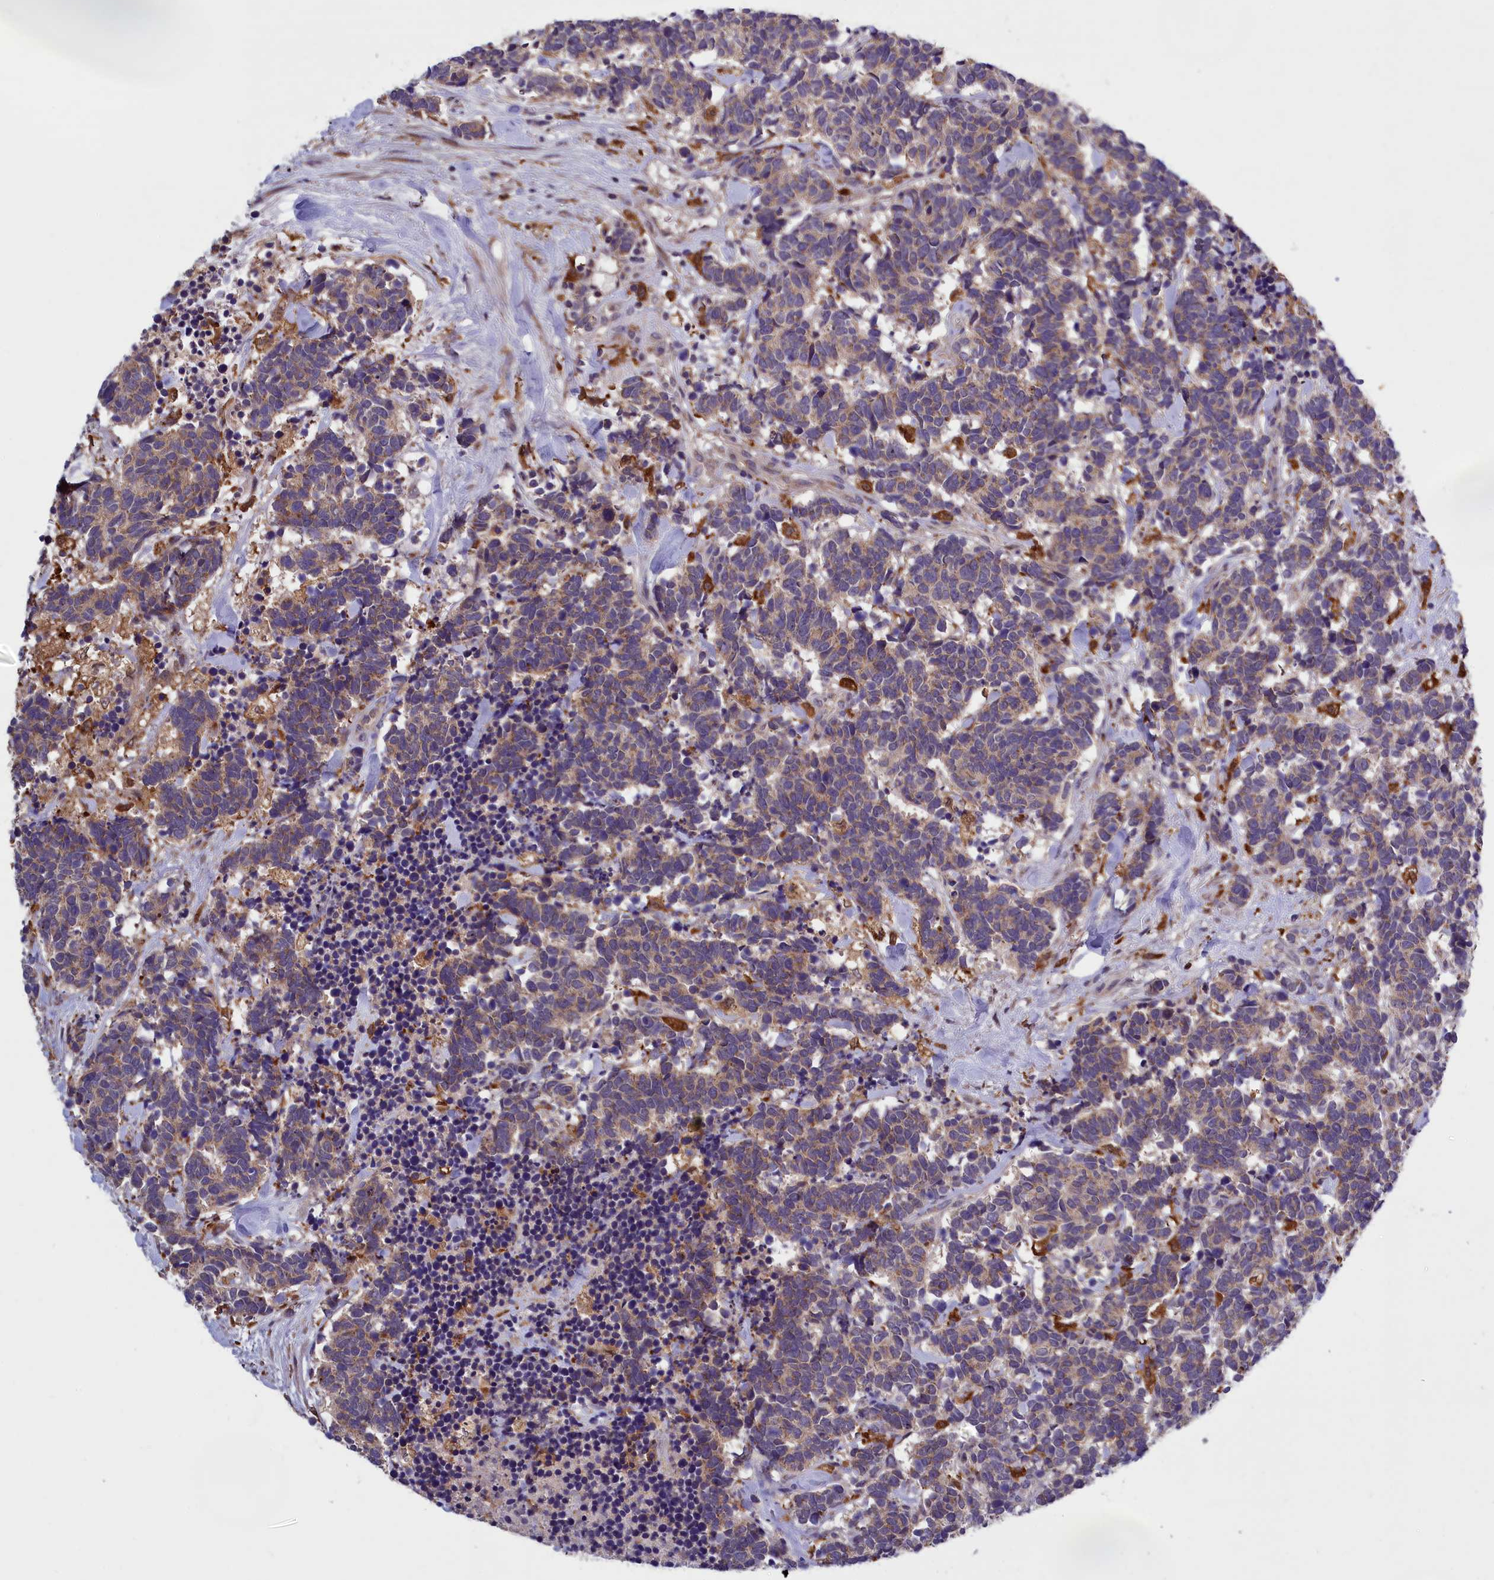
{"staining": {"intensity": "weak", "quantity": ">75%", "location": "cytoplasmic/membranous"}, "tissue": "carcinoid", "cell_type": "Tumor cells", "image_type": "cancer", "snomed": [{"axis": "morphology", "description": "Carcinoma, NOS"}, {"axis": "morphology", "description": "Carcinoid, malignant, NOS"}, {"axis": "topography", "description": "Prostate"}], "caption": "Immunohistochemical staining of human carcinoid reveals low levels of weak cytoplasmic/membranous staining in approximately >75% of tumor cells.", "gene": "NAIP", "patient": {"sex": "male", "age": 57}}